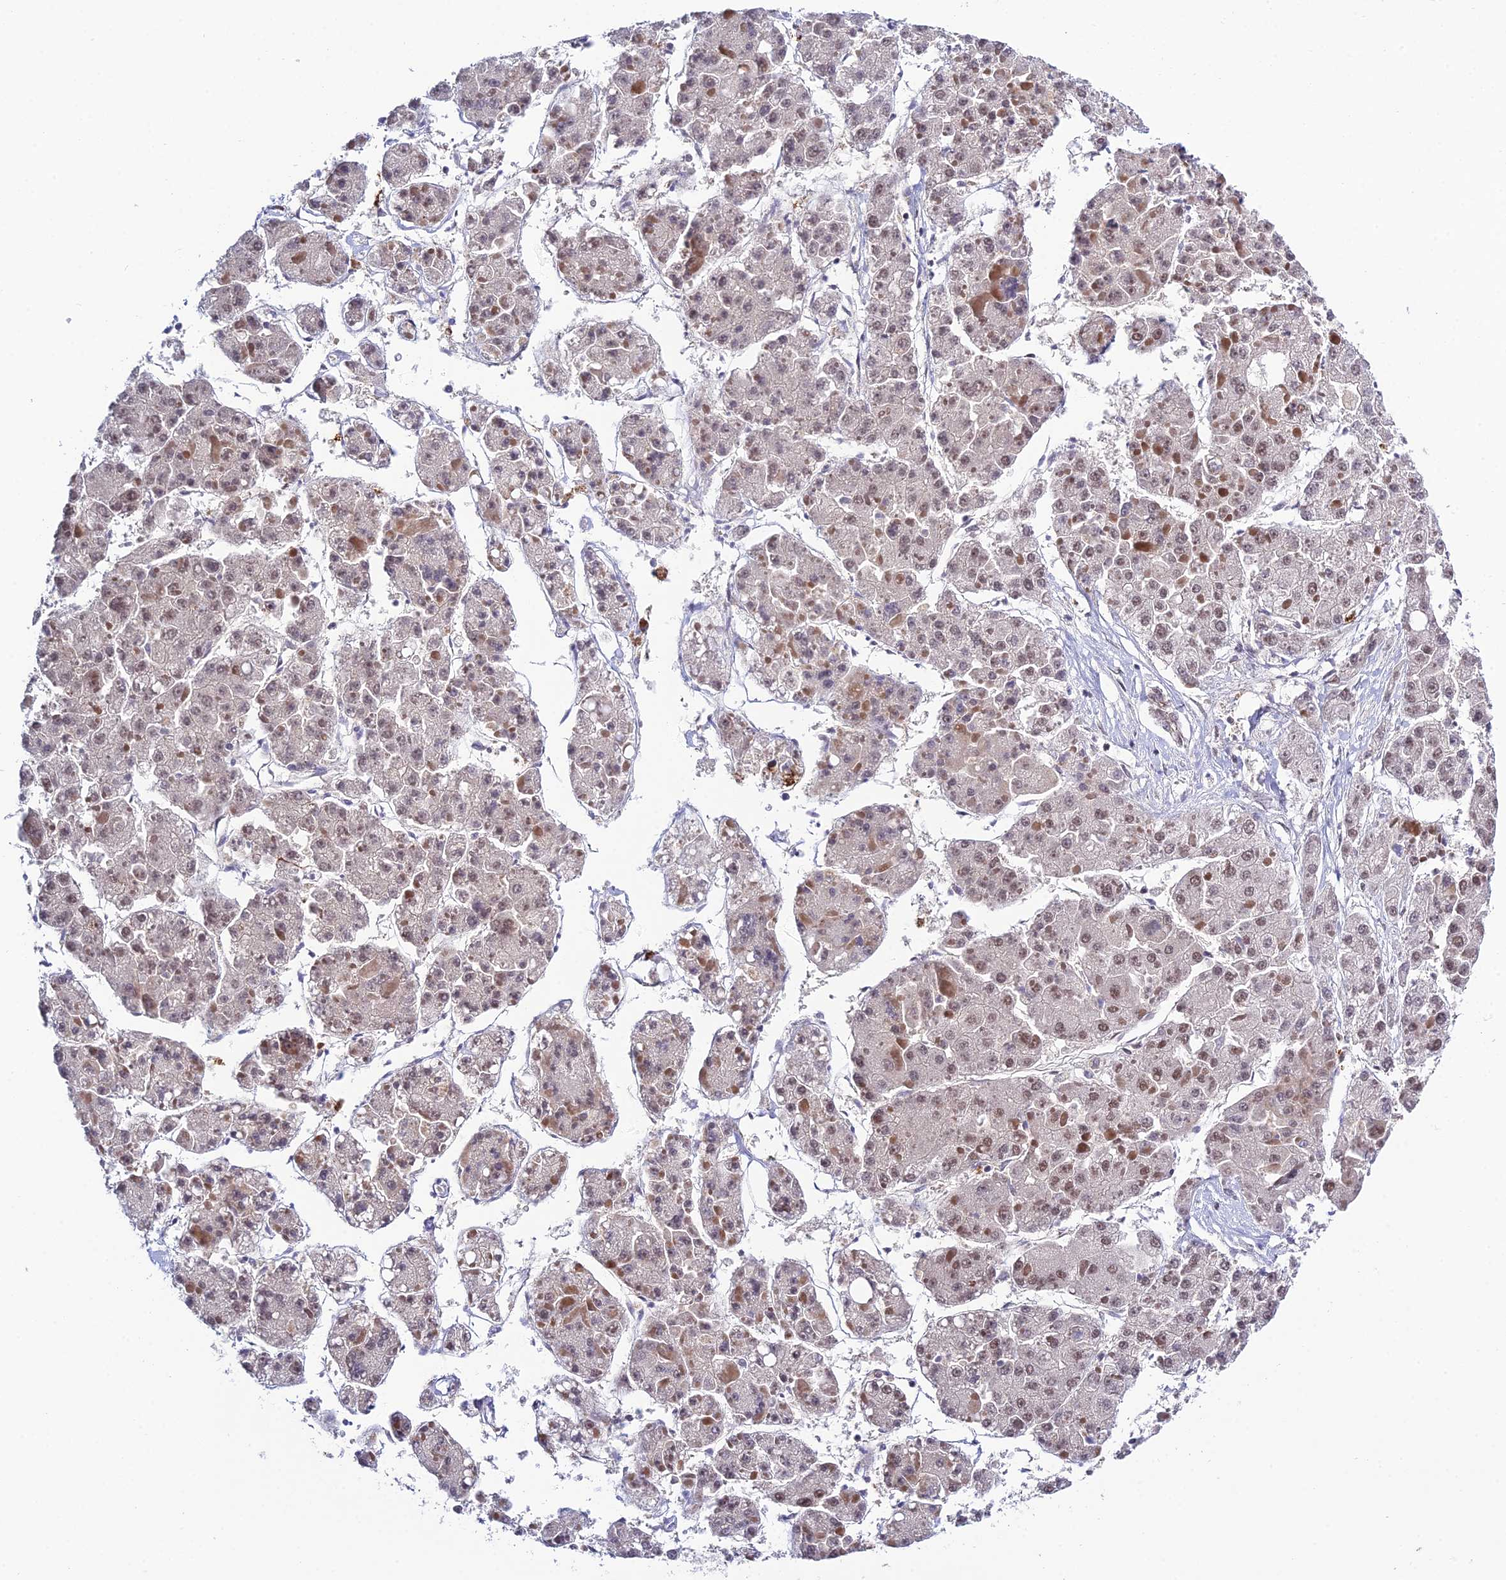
{"staining": {"intensity": "weak", "quantity": "25%-75%", "location": "nuclear"}, "tissue": "liver cancer", "cell_type": "Tumor cells", "image_type": "cancer", "snomed": [{"axis": "morphology", "description": "Carcinoma, Hepatocellular, NOS"}, {"axis": "topography", "description": "Liver"}], "caption": "A low amount of weak nuclear positivity is seen in approximately 25%-75% of tumor cells in liver hepatocellular carcinoma tissue.", "gene": "SYT15", "patient": {"sex": "female", "age": 73}}